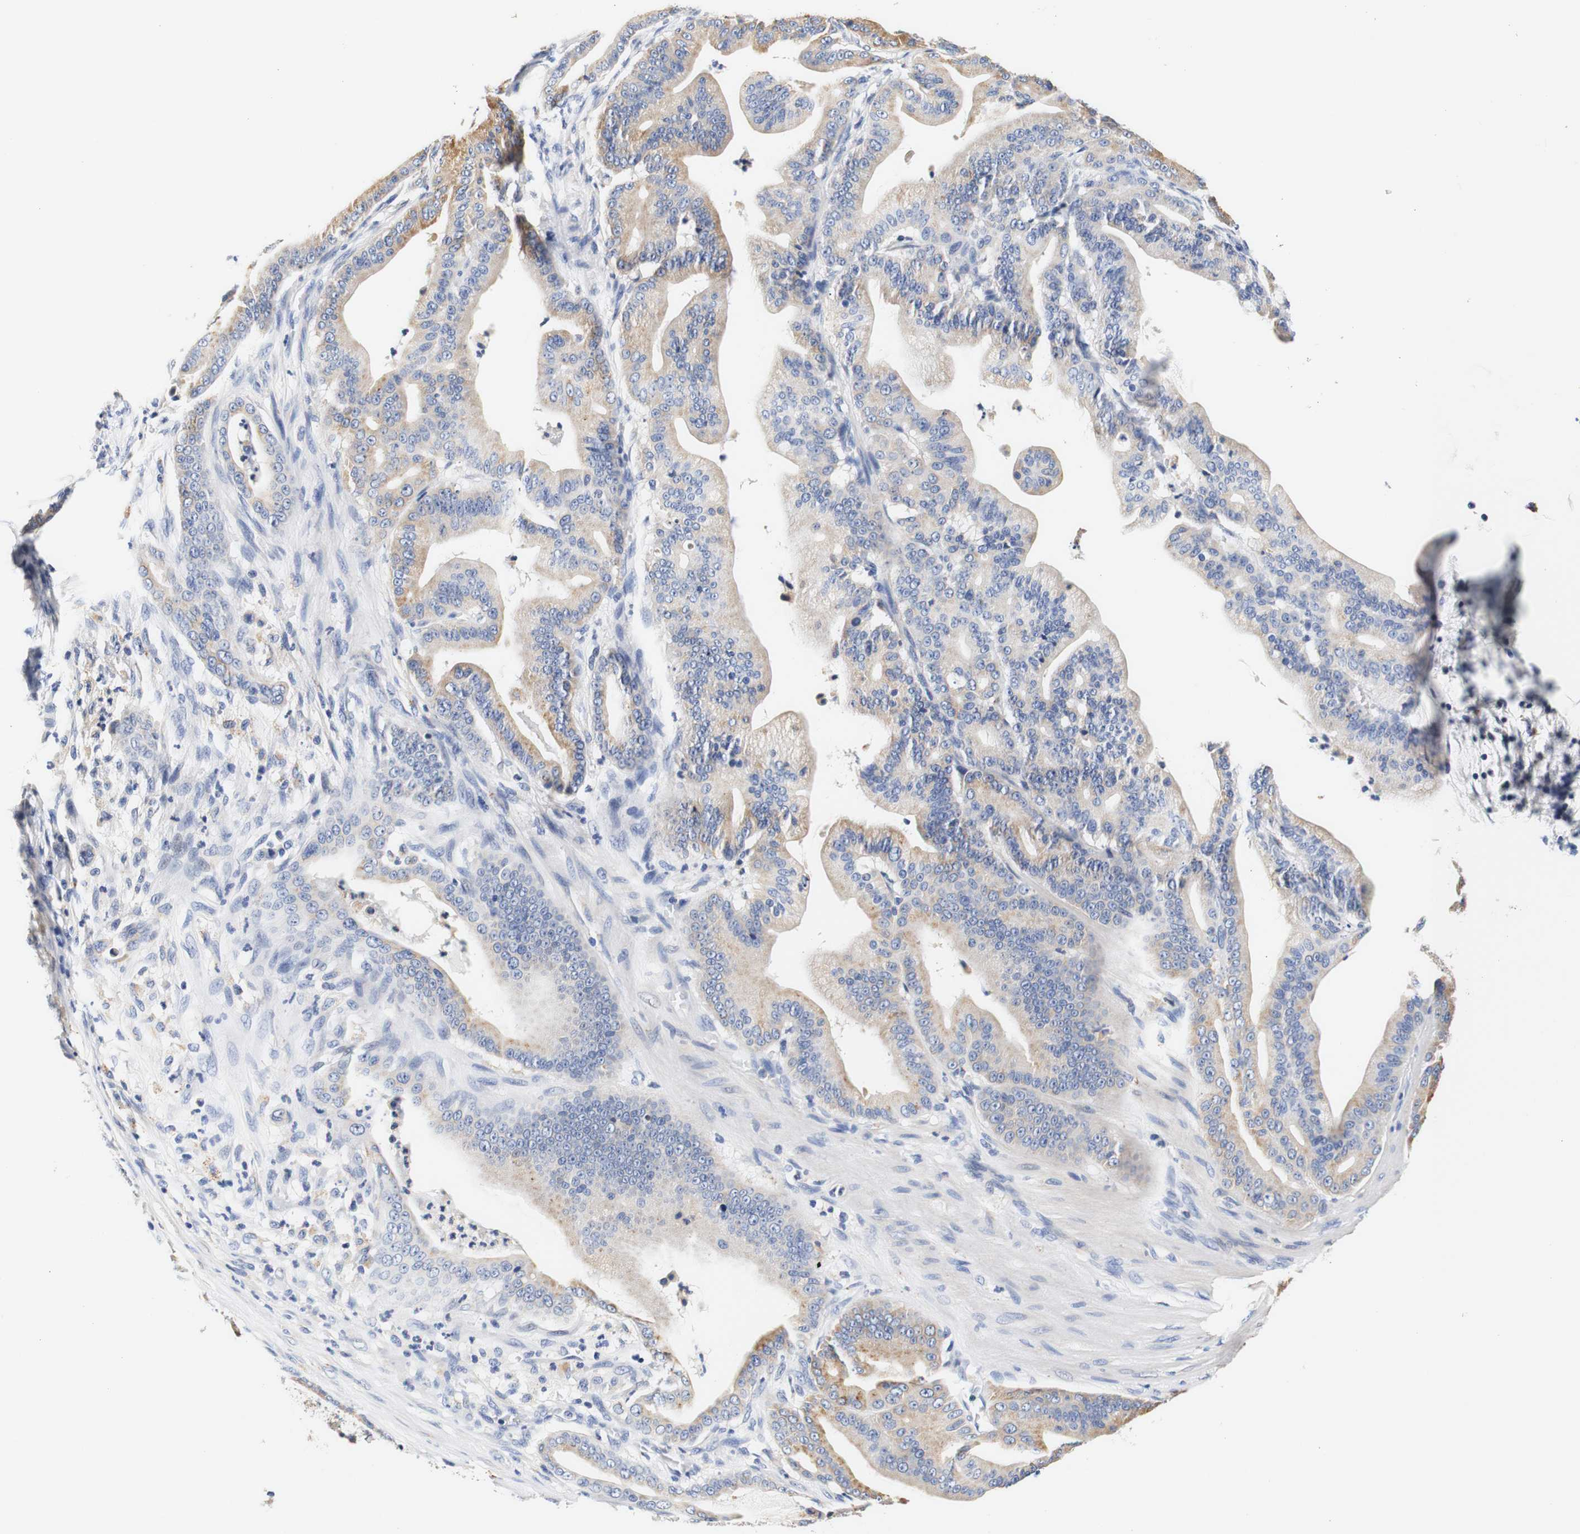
{"staining": {"intensity": "weak", "quantity": ">75%", "location": "cytoplasmic/membranous"}, "tissue": "pancreatic cancer", "cell_type": "Tumor cells", "image_type": "cancer", "snomed": [{"axis": "morphology", "description": "Adenocarcinoma, NOS"}, {"axis": "topography", "description": "Pancreas"}], "caption": "The immunohistochemical stain shows weak cytoplasmic/membranous positivity in tumor cells of pancreatic cancer tissue.", "gene": "CAMK4", "patient": {"sex": "male", "age": 63}}